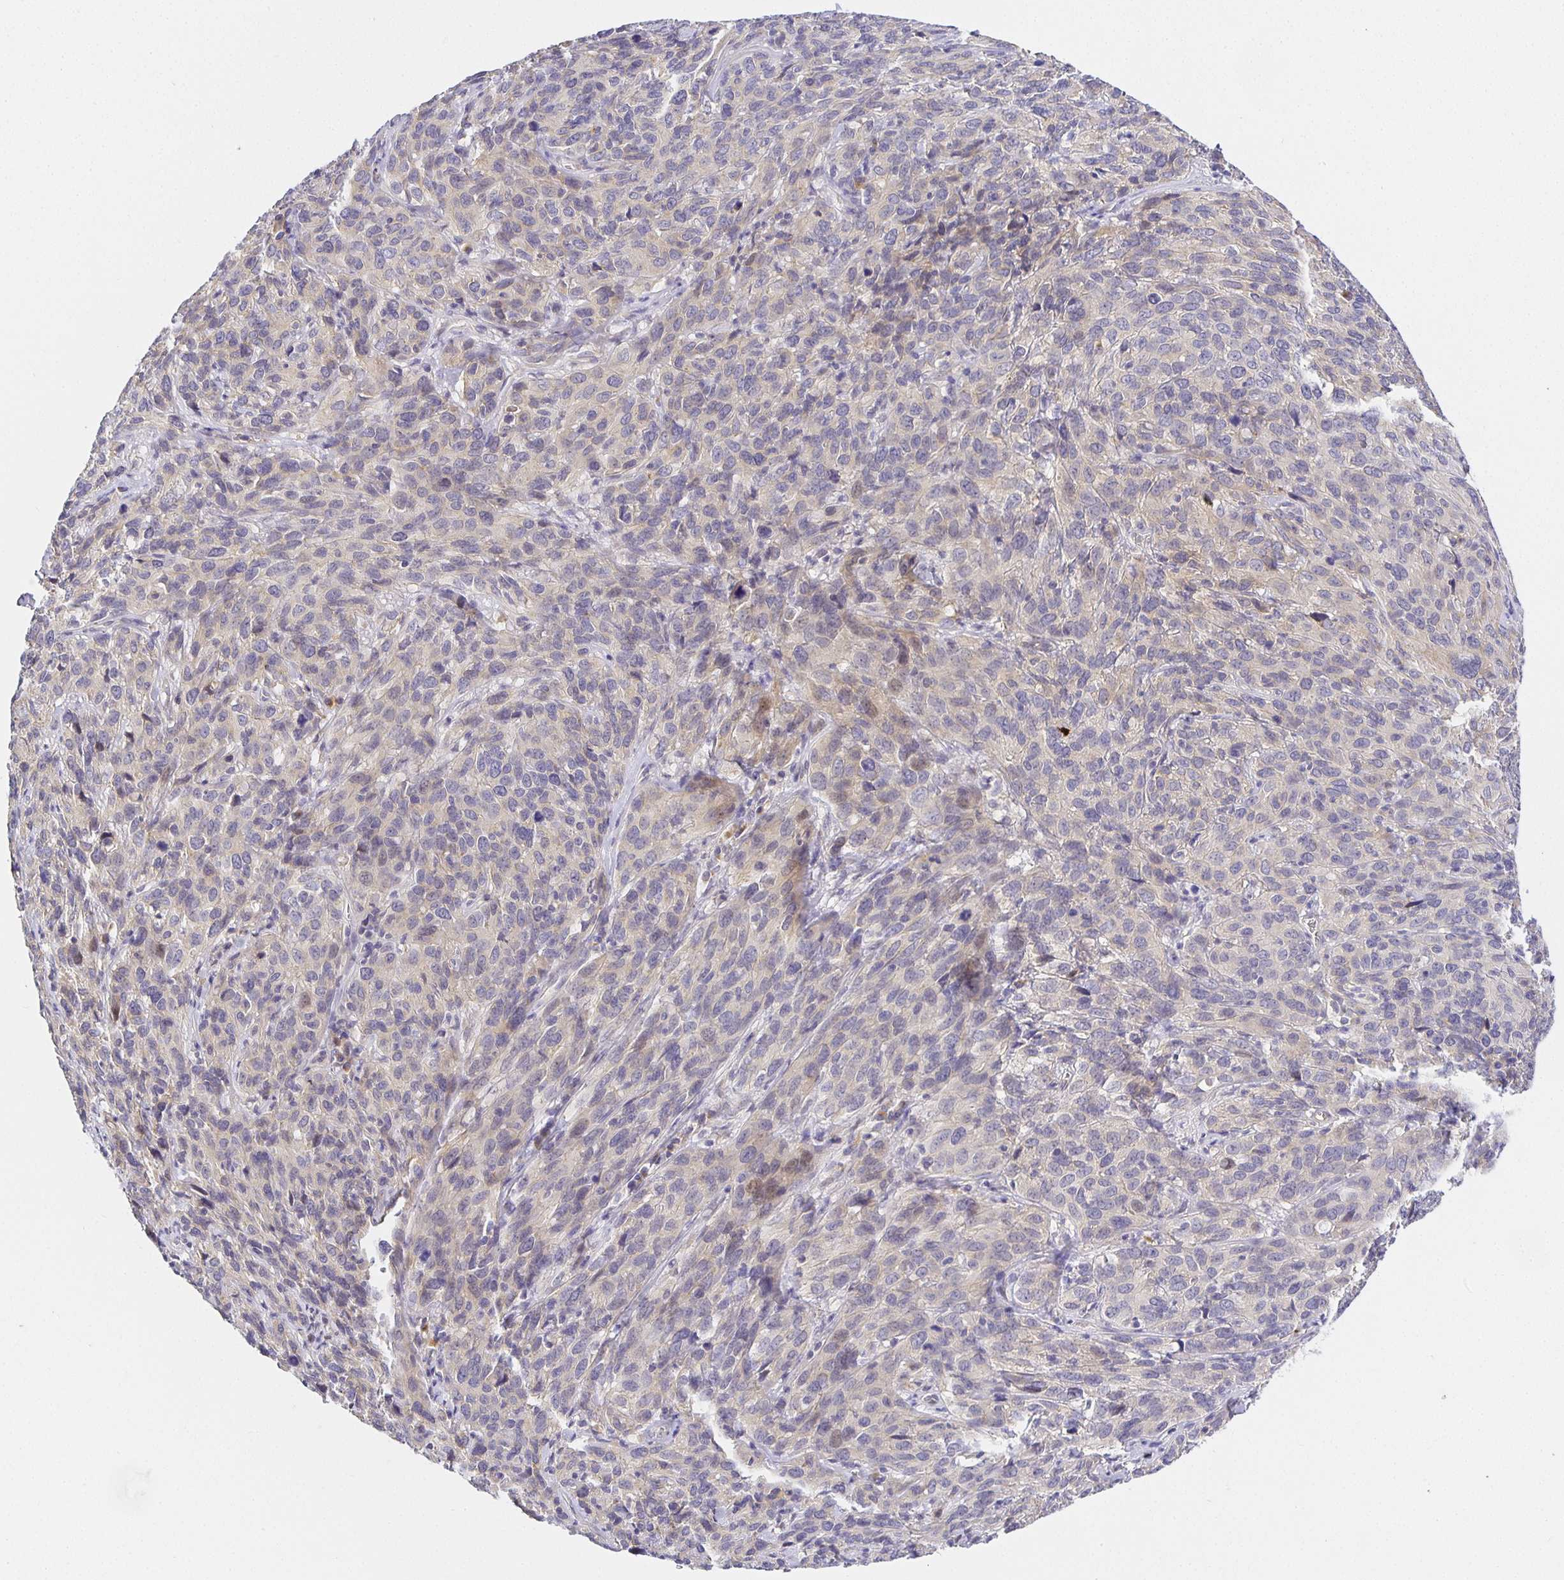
{"staining": {"intensity": "weak", "quantity": "<25%", "location": "cytoplasmic/membranous"}, "tissue": "cervical cancer", "cell_type": "Tumor cells", "image_type": "cancer", "snomed": [{"axis": "morphology", "description": "Squamous cell carcinoma, NOS"}, {"axis": "topography", "description": "Cervix"}], "caption": "An IHC photomicrograph of squamous cell carcinoma (cervical) is shown. There is no staining in tumor cells of squamous cell carcinoma (cervical). The staining is performed using DAB (3,3'-diaminobenzidine) brown chromogen with nuclei counter-stained in using hematoxylin.", "gene": "OPALIN", "patient": {"sex": "female", "age": 51}}